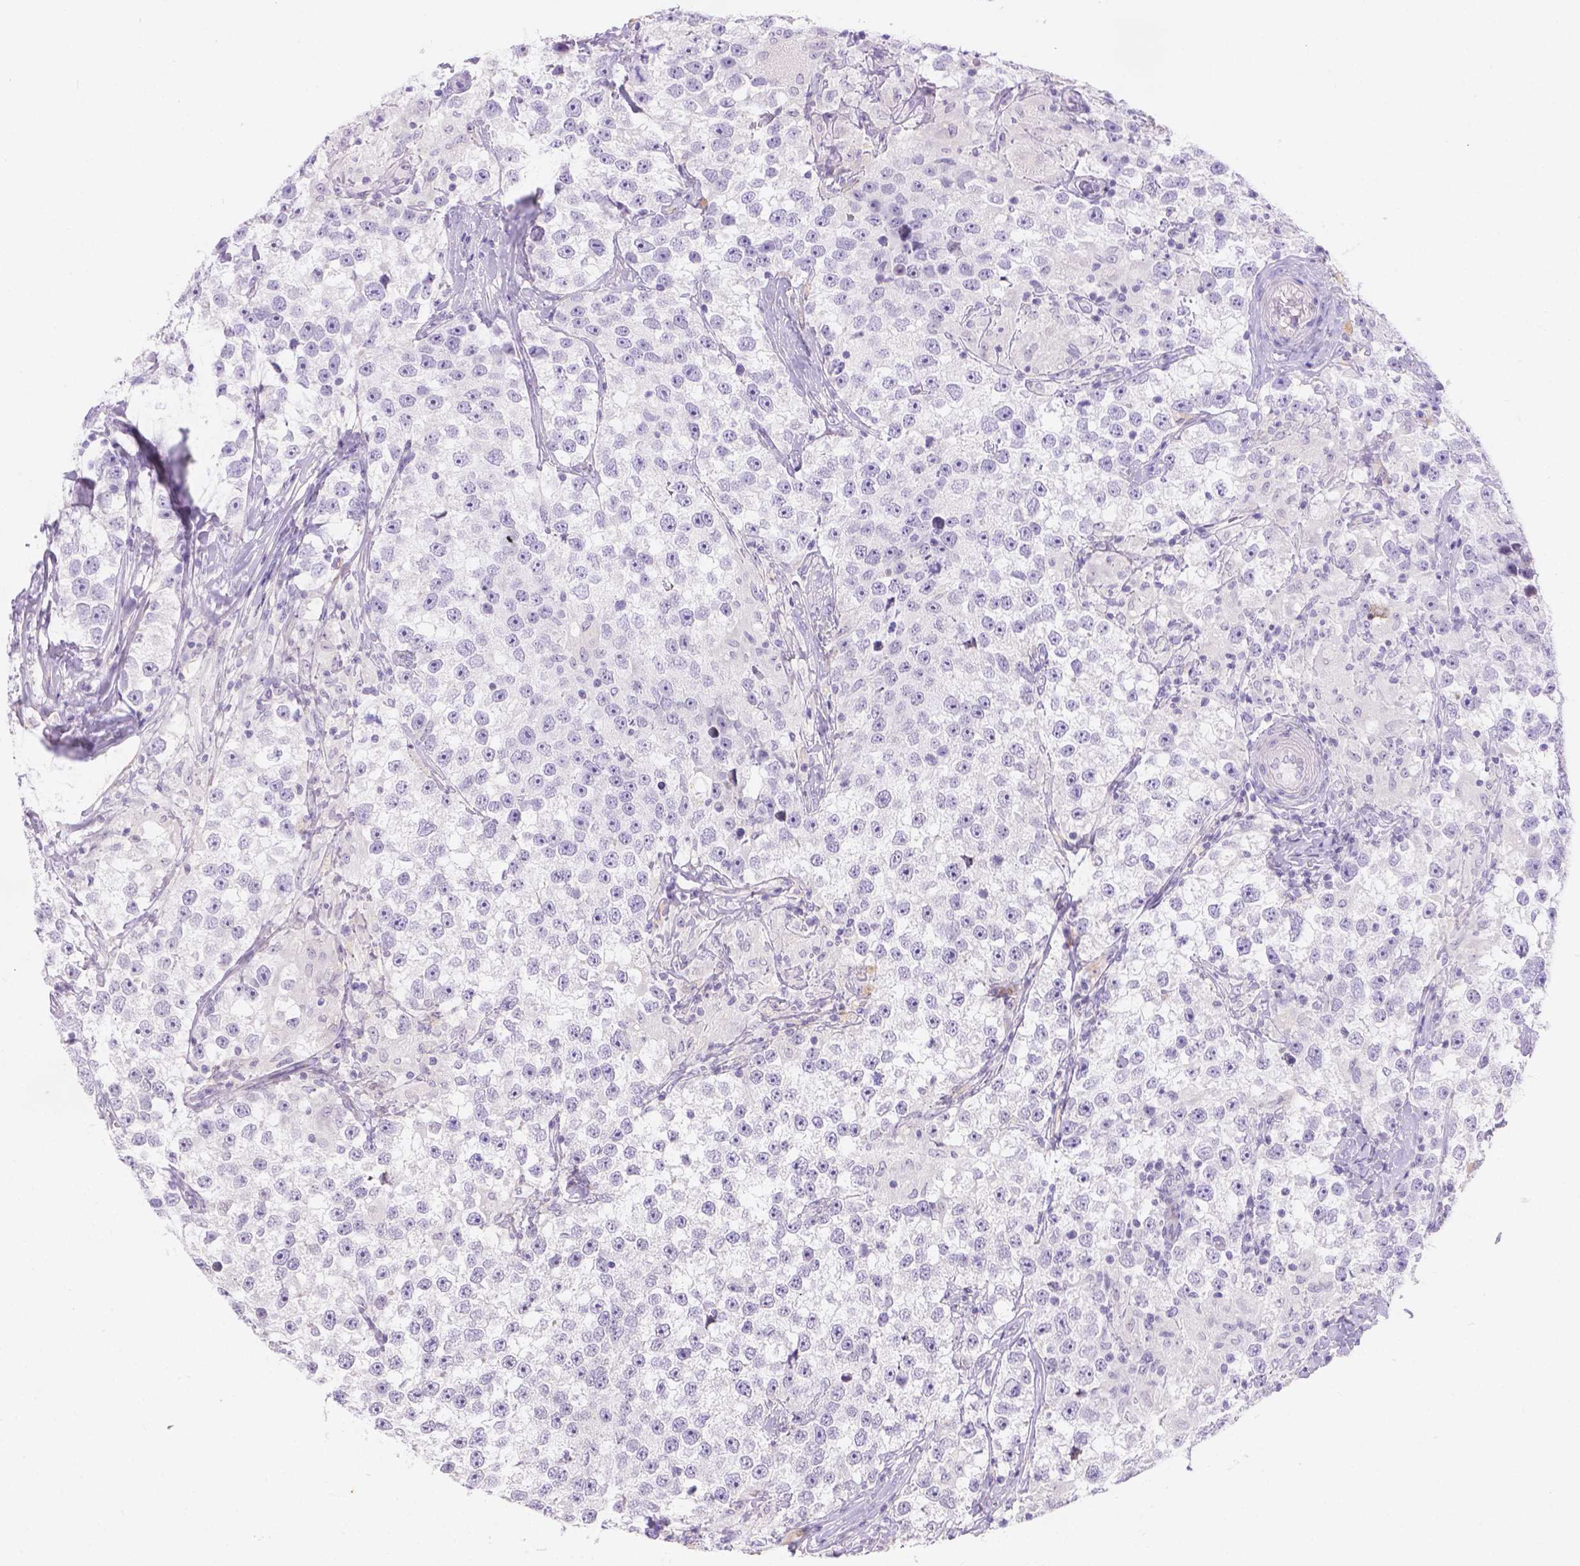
{"staining": {"intensity": "negative", "quantity": "none", "location": "none"}, "tissue": "testis cancer", "cell_type": "Tumor cells", "image_type": "cancer", "snomed": [{"axis": "morphology", "description": "Seminoma, NOS"}, {"axis": "topography", "description": "Testis"}], "caption": "There is no significant positivity in tumor cells of seminoma (testis).", "gene": "DMWD", "patient": {"sex": "male", "age": 46}}